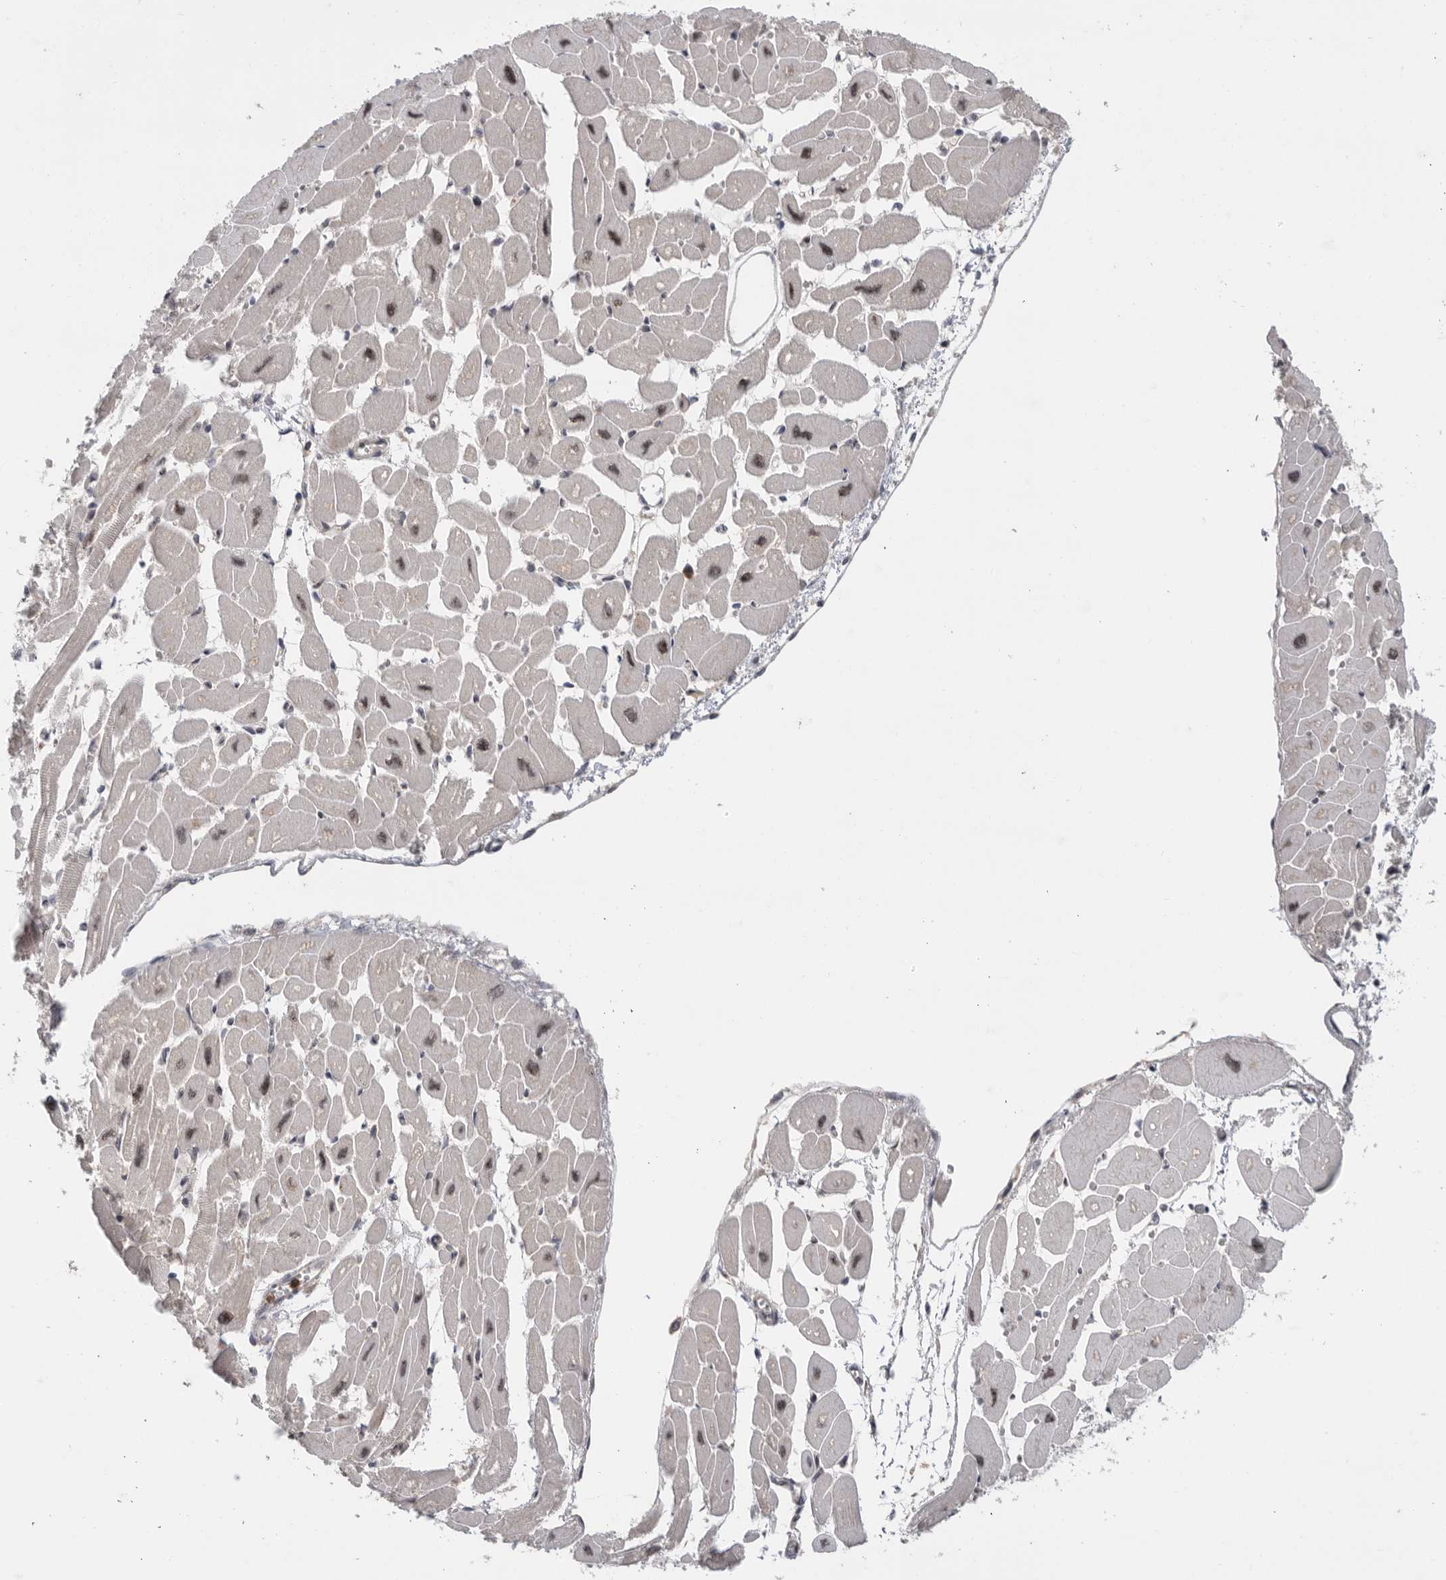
{"staining": {"intensity": "moderate", "quantity": ">75%", "location": "nuclear"}, "tissue": "heart muscle", "cell_type": "Cardiomyocytes", "image_type": "normal", "snomed": [{"axis": "morphology", "description": "Normal tissue, NOS"}, {"axis": "topography", "description": "Heart"}], "caption": "Protein staining of benign heart muscle reveals moderate nuclear positivity in approximately >75% of cardiomyocytes. (DAB IHC with brightfield microscopy, high magnification).", "gene": "KLK5", "patient": {"sex": "female", "age": 54}}